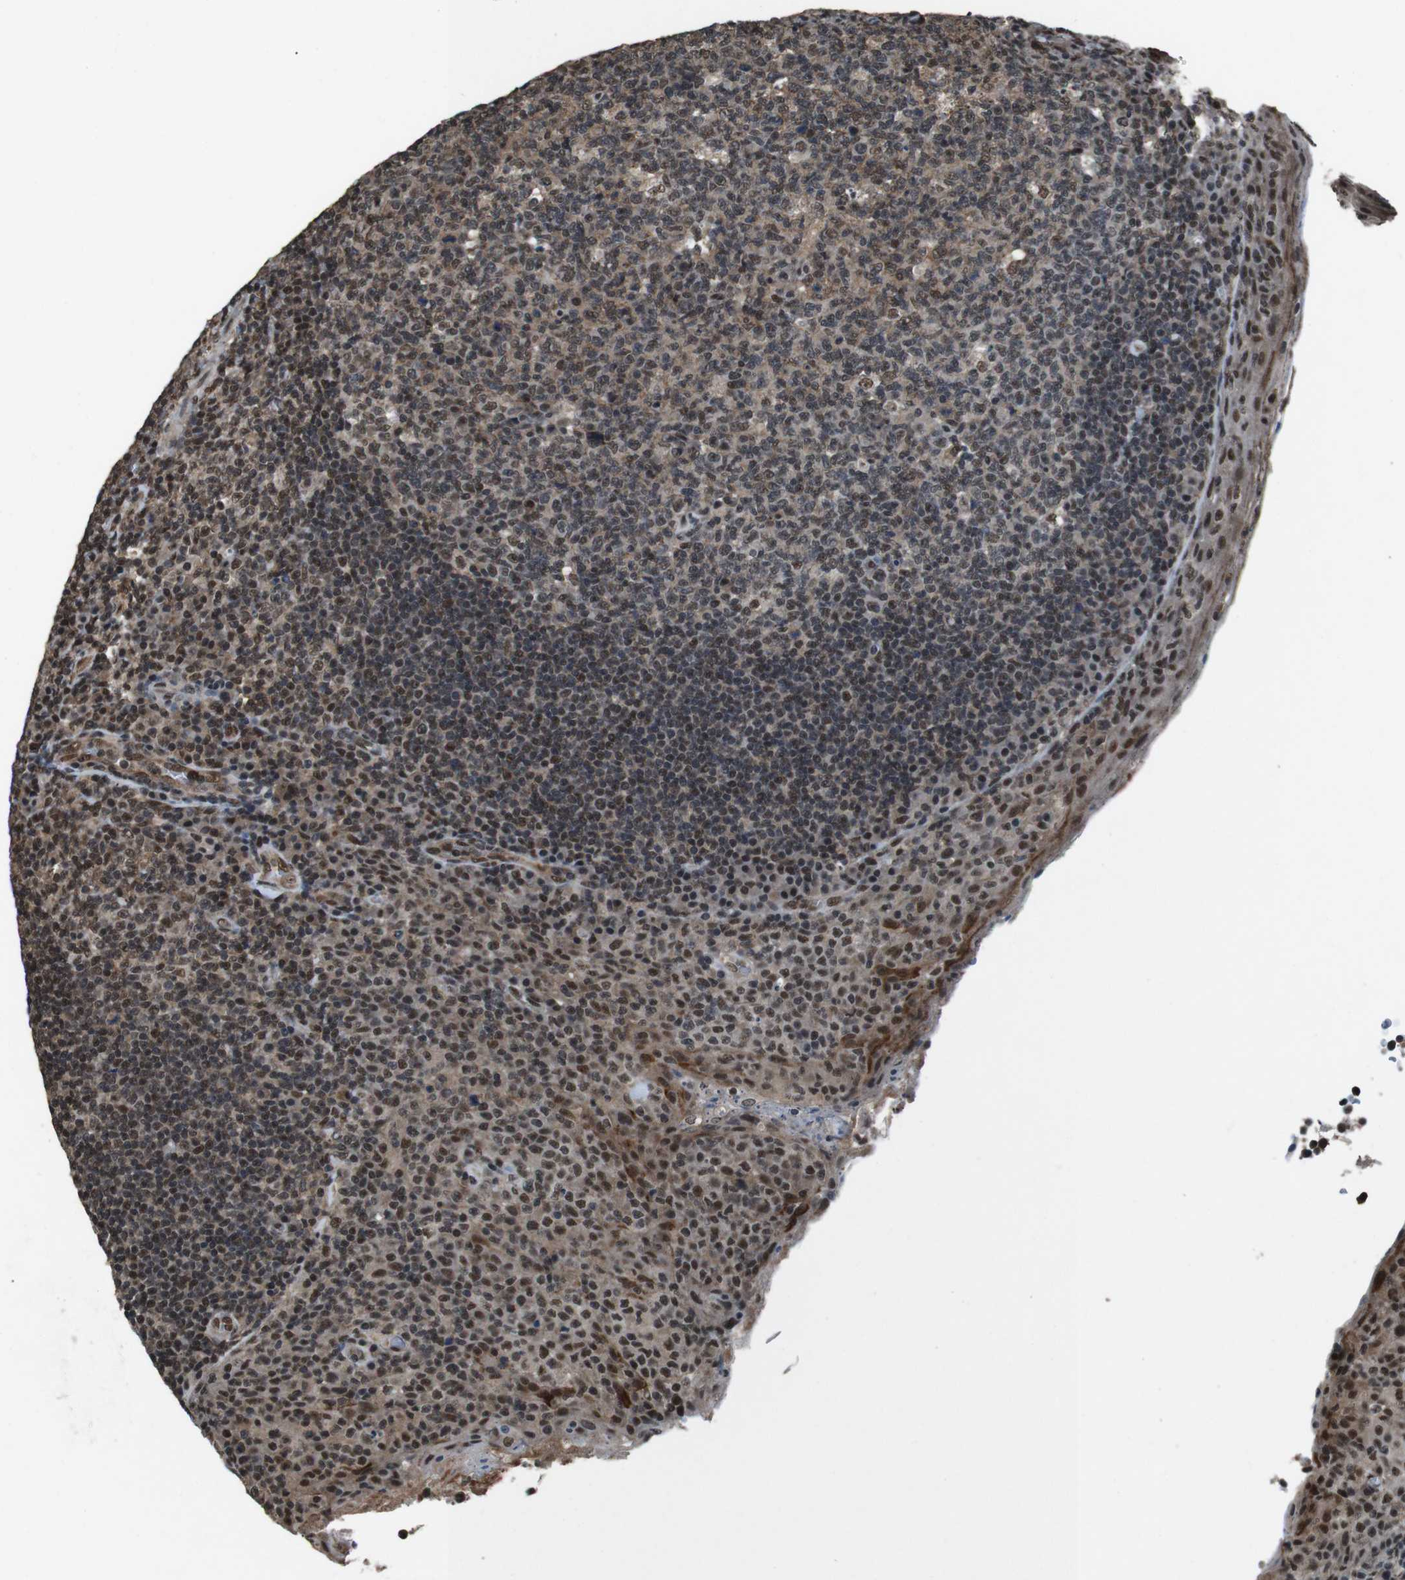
{"staining": {"intensity": "moderate", "quantity": "25%-75%", "location": "cytoplasmic/membranous,nuclear"}, "tissue": "tonsil", "cell_type": "Germinal center cells", "image_type": "normal", "snomed": [{"axis": "morphology", "description": "Normal tissue, NOS"}, {"axis": "topography", "description": "Tonsil"}], "caption": "Immunohistochemical staining of unremarkable human tonsil displays 25%-75% levels of moderate cytoplasmic/membranous,nuclear protein expression in about 25%-75% of germinal center cells. The protein of interest is shown in brown color, while the nuclei are stained blue.", "gene": "NR4A2", "patient": {"sex": "male", "age": 17}}